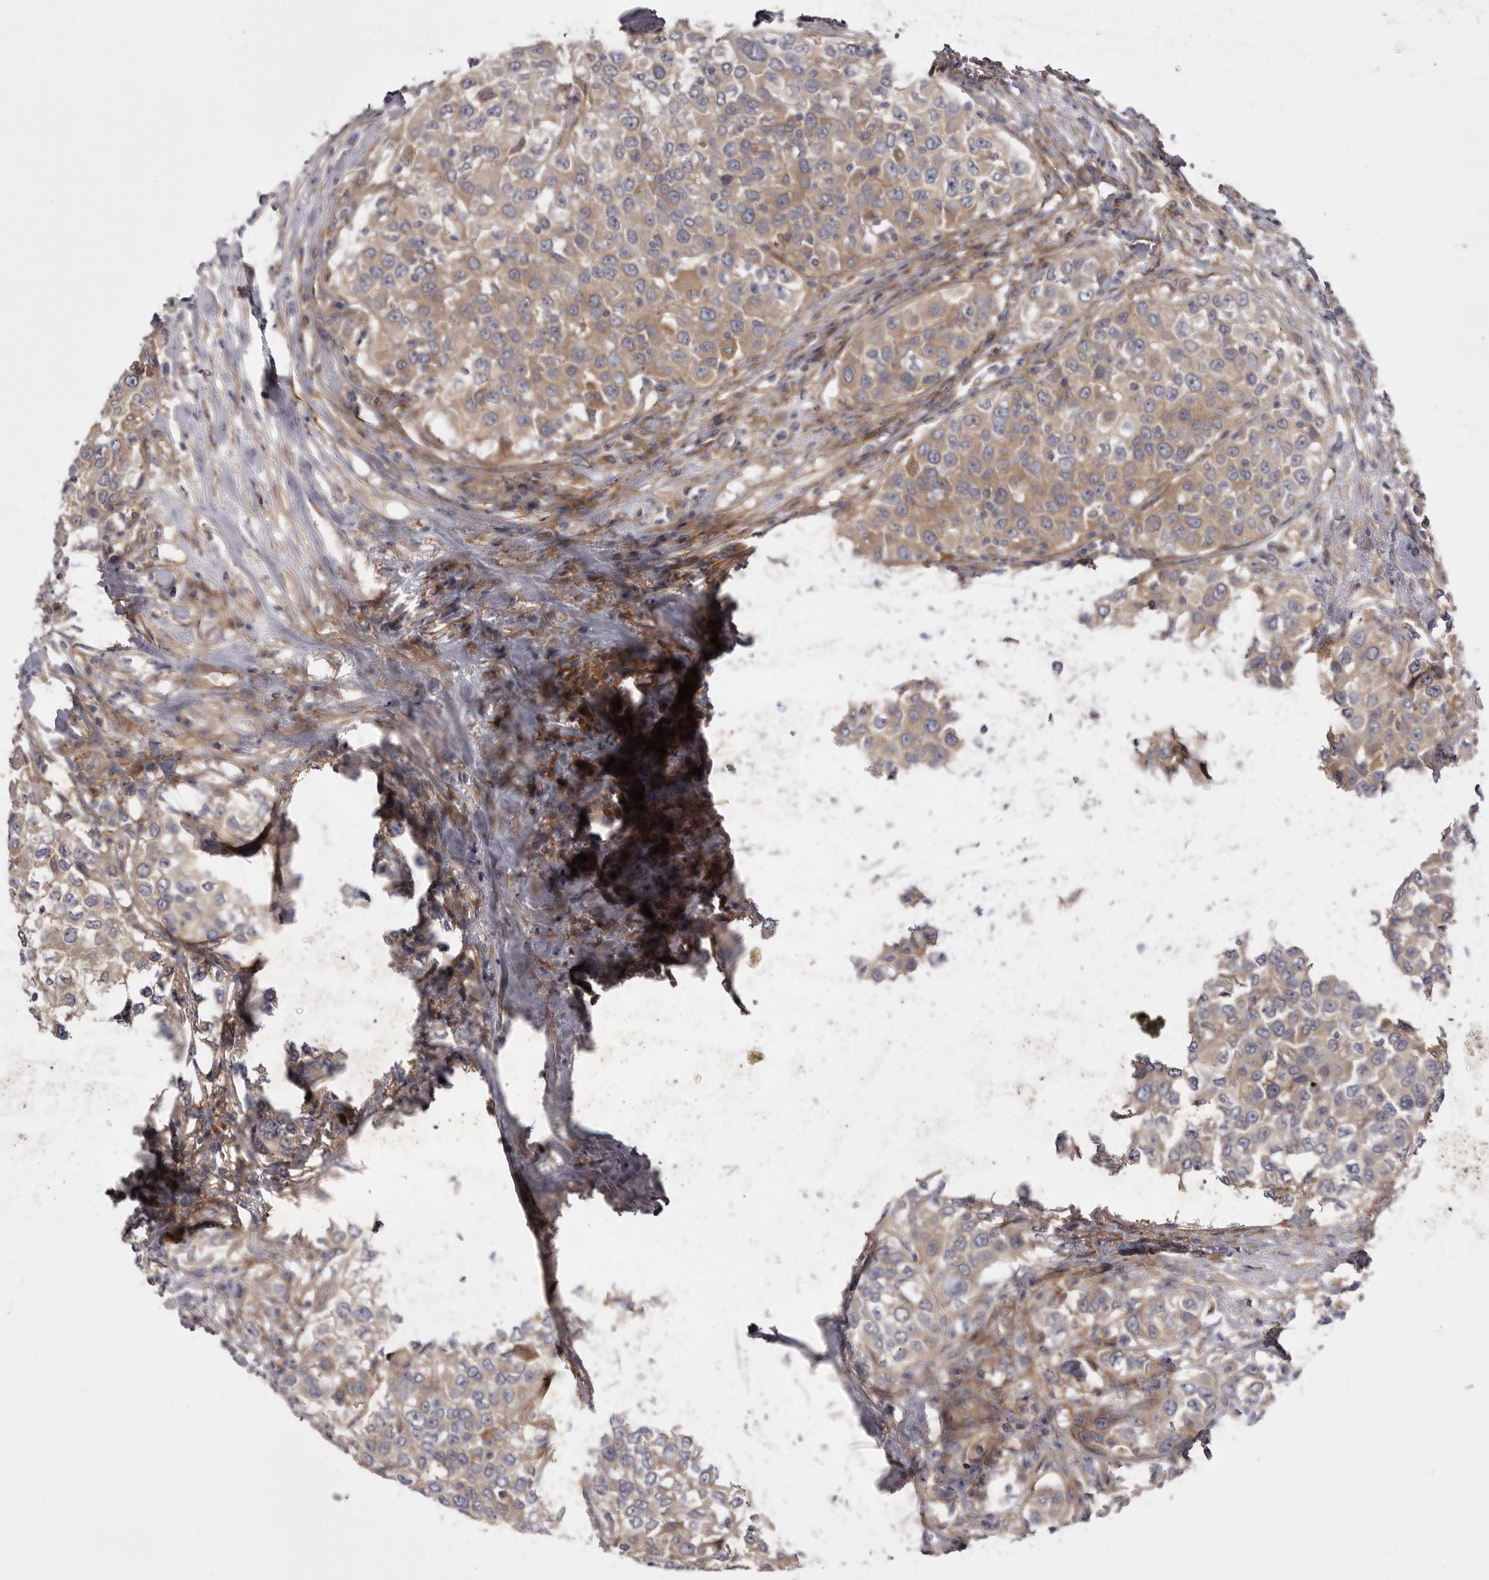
{"staining": {"intensity": "moderate", "quantity": "25%-75%", "location": "cytoplasmic/membranous"}, "tissue": "urothelial cancer", "cell_type": "Tumor cells", "image_type": "cancer", "snomed": [{"axis": "morphology", "description": "Urothelial carcinoma, High grade"}, {"axis": "topography", "description": "Urinary bladder"}], "caption": "An immunohistochemistry image of neoplastic tissue is shown. Protein staining in brown highlights moderate cytoplasmic/membranous positivity in high-grade urothelial carcinoma within tumor cells. (Stains: DAB (3,3'-diaminobenzidine) in brown, nuclei in blue, Microscopy: brightfield microscopy at high magnification).", "gene": "OSBPL9", "patient": {"sex": "female", "age": 80}}